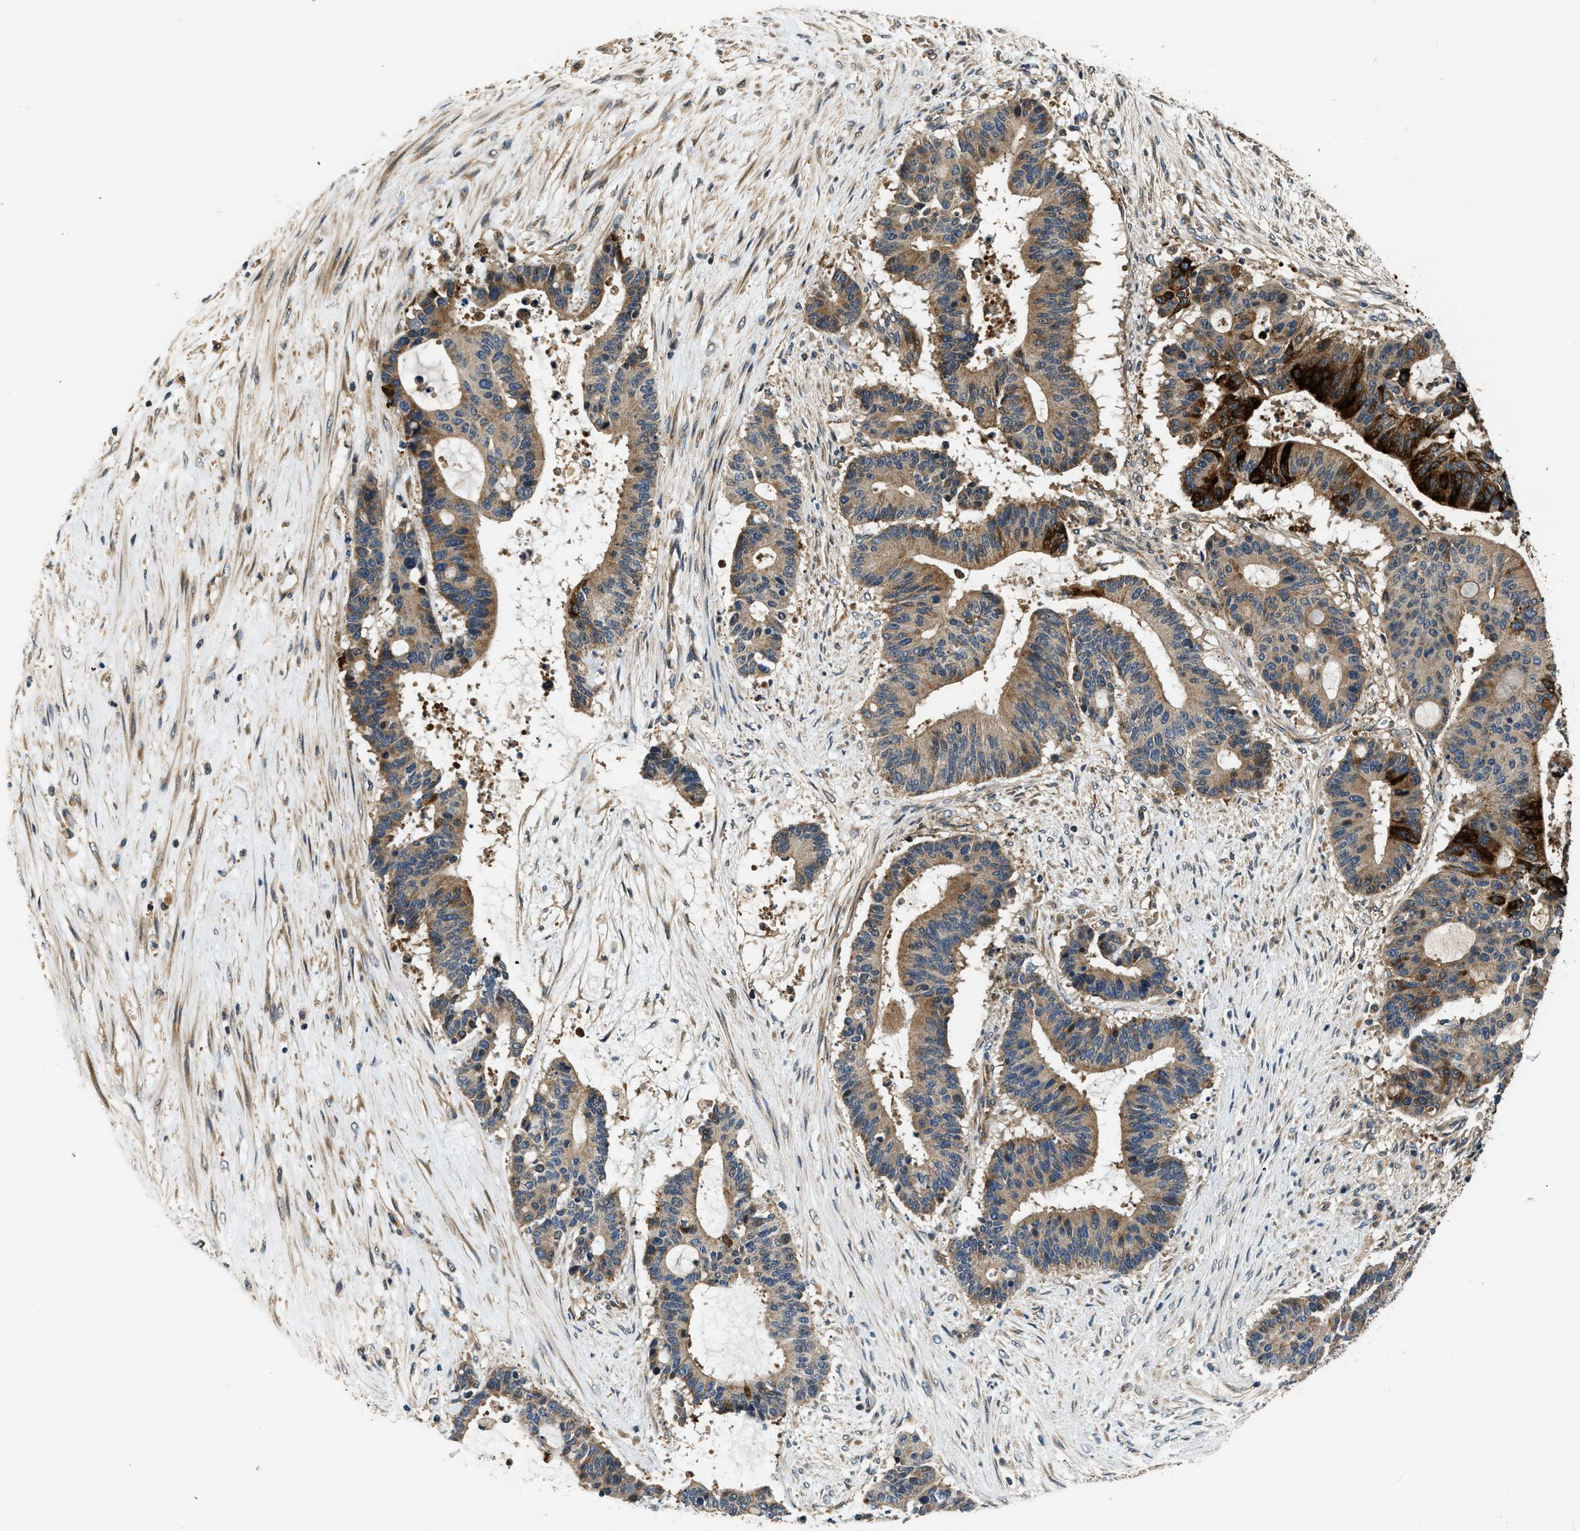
{"staining": {"intensity": "strong", "quantity": "25%-75%", "location": "cytoplasmic/membranous"}, "tissue": "liver cancer", "cell_type": "Tumor cells", "image_type": "cancer", "snomed": [{"axis": "morphology", "description": "Cholangiocarcinoma"}, {"axis": "topography", "description": "Liver"}], "caption": "High-power microscopy captured an immunohistochemistry photomicrograph of liver cholangiocarcinoma, revealing strong cytoplasmic/membranous positivity in about 25%-75% of tumor cells.", "gene": "IL3RA", "patient": {"sex": "female", "age": 73}}